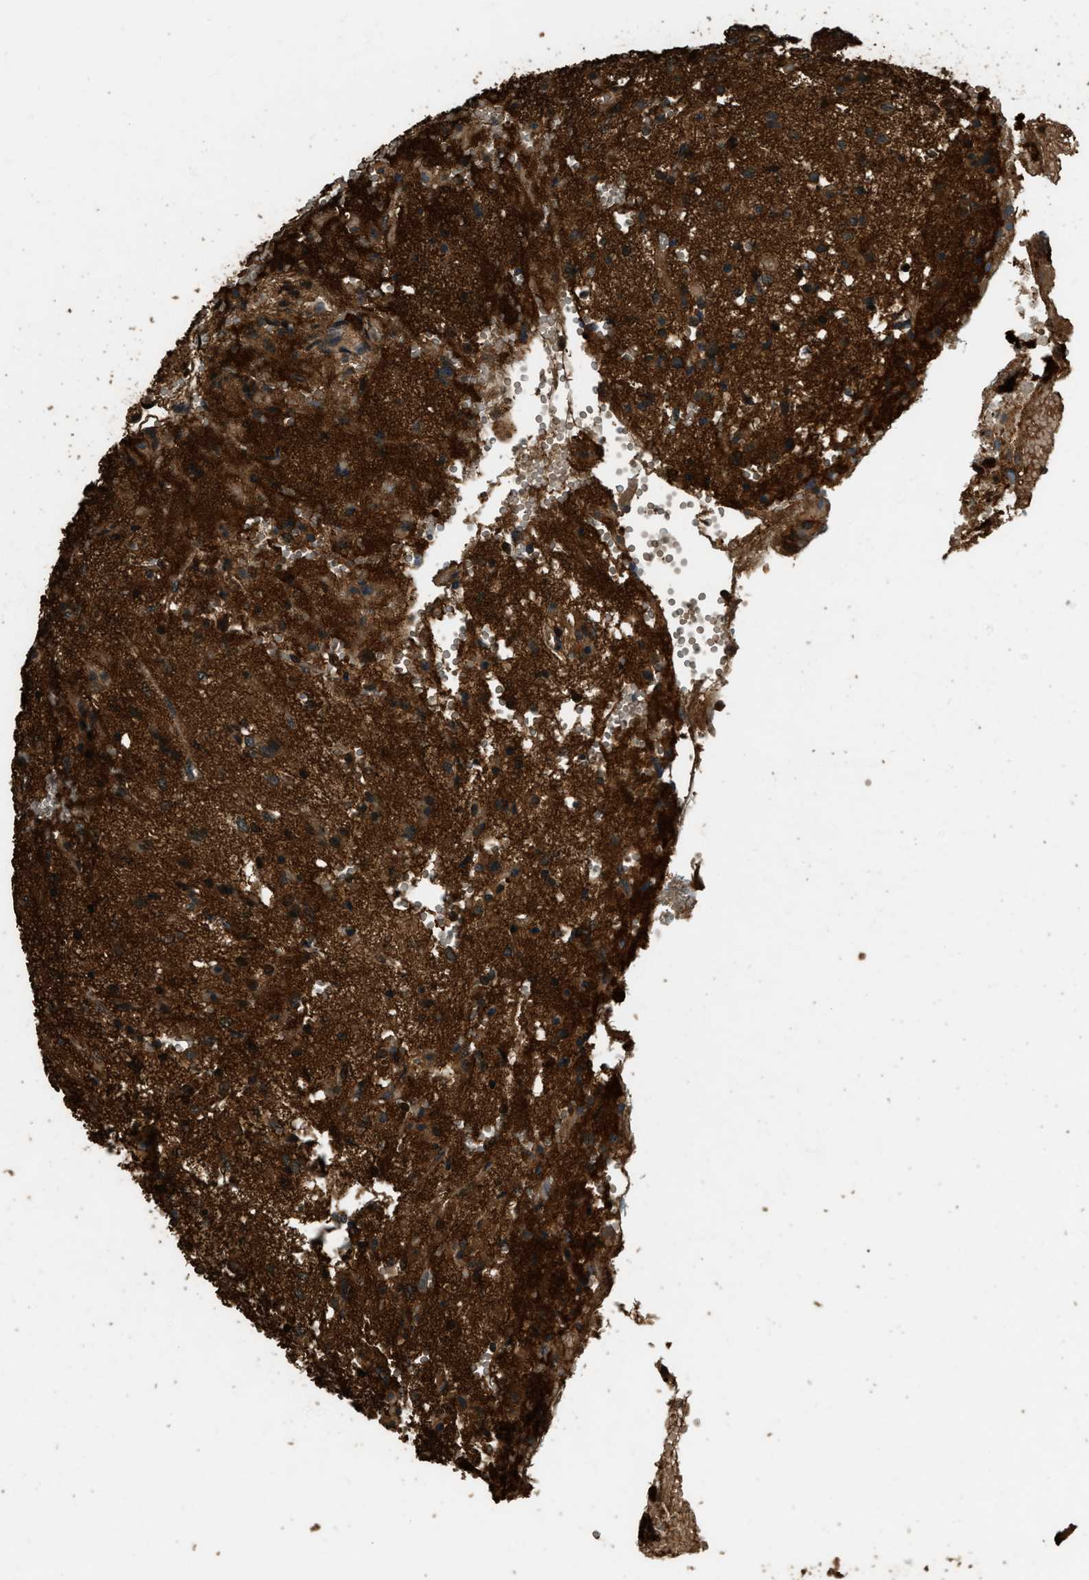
{"staining": {"intensity": "strong", "quantity": ">75%", "location": "cytoplasmic/membranous"}, "tissue": "glioma", "cell_type": "Tumor cells", "image_type": "cancer", "snomed": [{"axis": "morphology", "description": "Glioma, malignant, High grade"}, {"axis": "topography", "description": "Brain"}], "caption": "IHC (DAB) staining of malignant high-grade glioma displays strong cytoplasmic/membranous protein expression in about >75% of tumor cells. (DAB (3,3'-diaminobenzidine) IHC with brightfield microscopy, high magnification).", "gene": "RAP2A", "patient": {"sex": "female", "age": 59}}